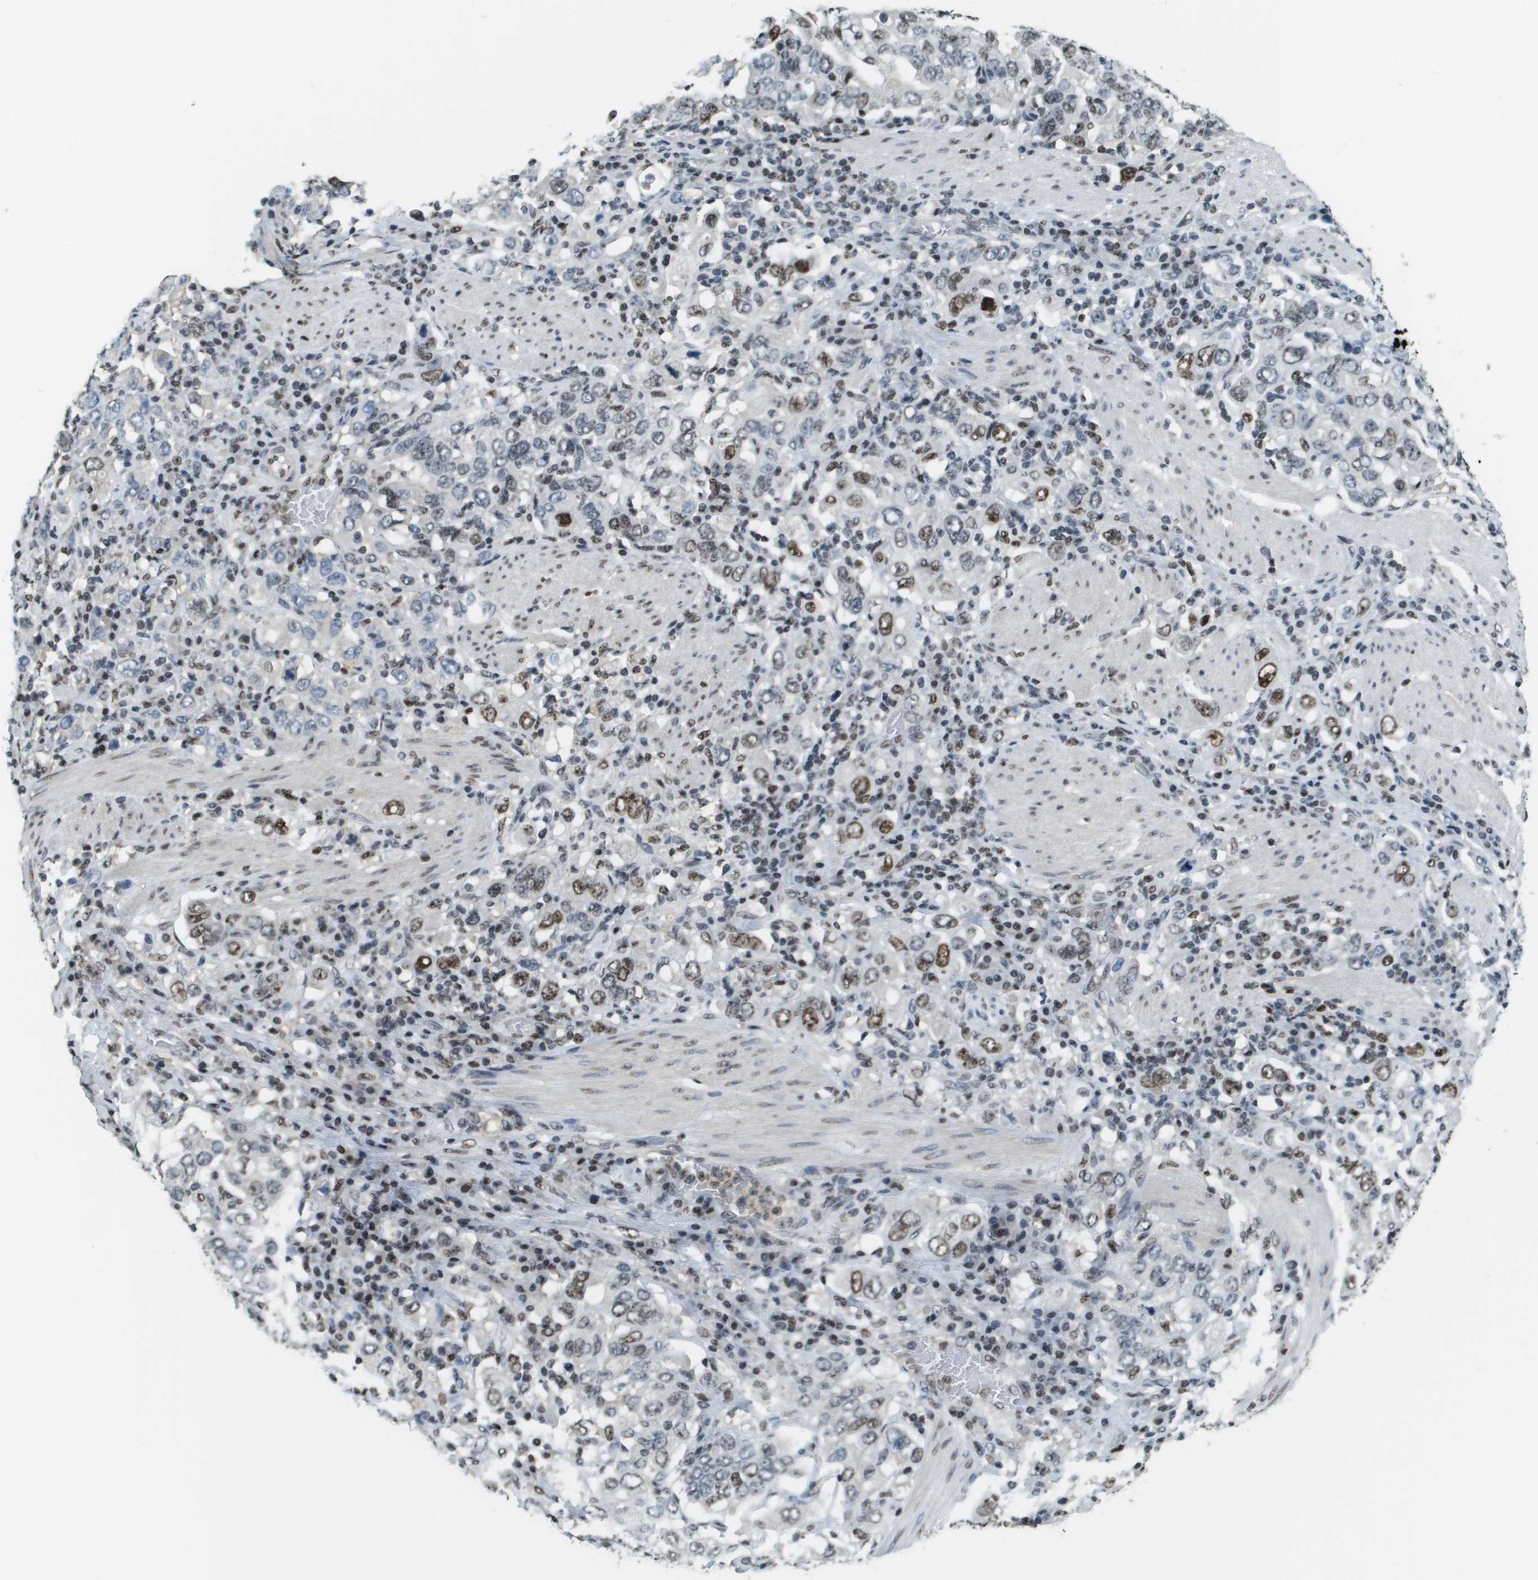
{"staining": {"intensity": "moderate", "quantity": "<25%", "location": "nuclear"}, "tissue": "stomach cancer", "cell_type": "Tumor cells", "image_type": "cancer", "snomed": [{"axis": "morphology", "description": "Adenocarcinoma, NOS"}, {"axis": "topography", "description": "Stomach, upper"}], "caption": "Human stomach cancer (adenocarcinoma) stained with a brown dye exhibits moderate nuclear positive staining in about <25% of tumor cells.", "gene": "SP100", "patient": {"sex": "male", "age": 62}}